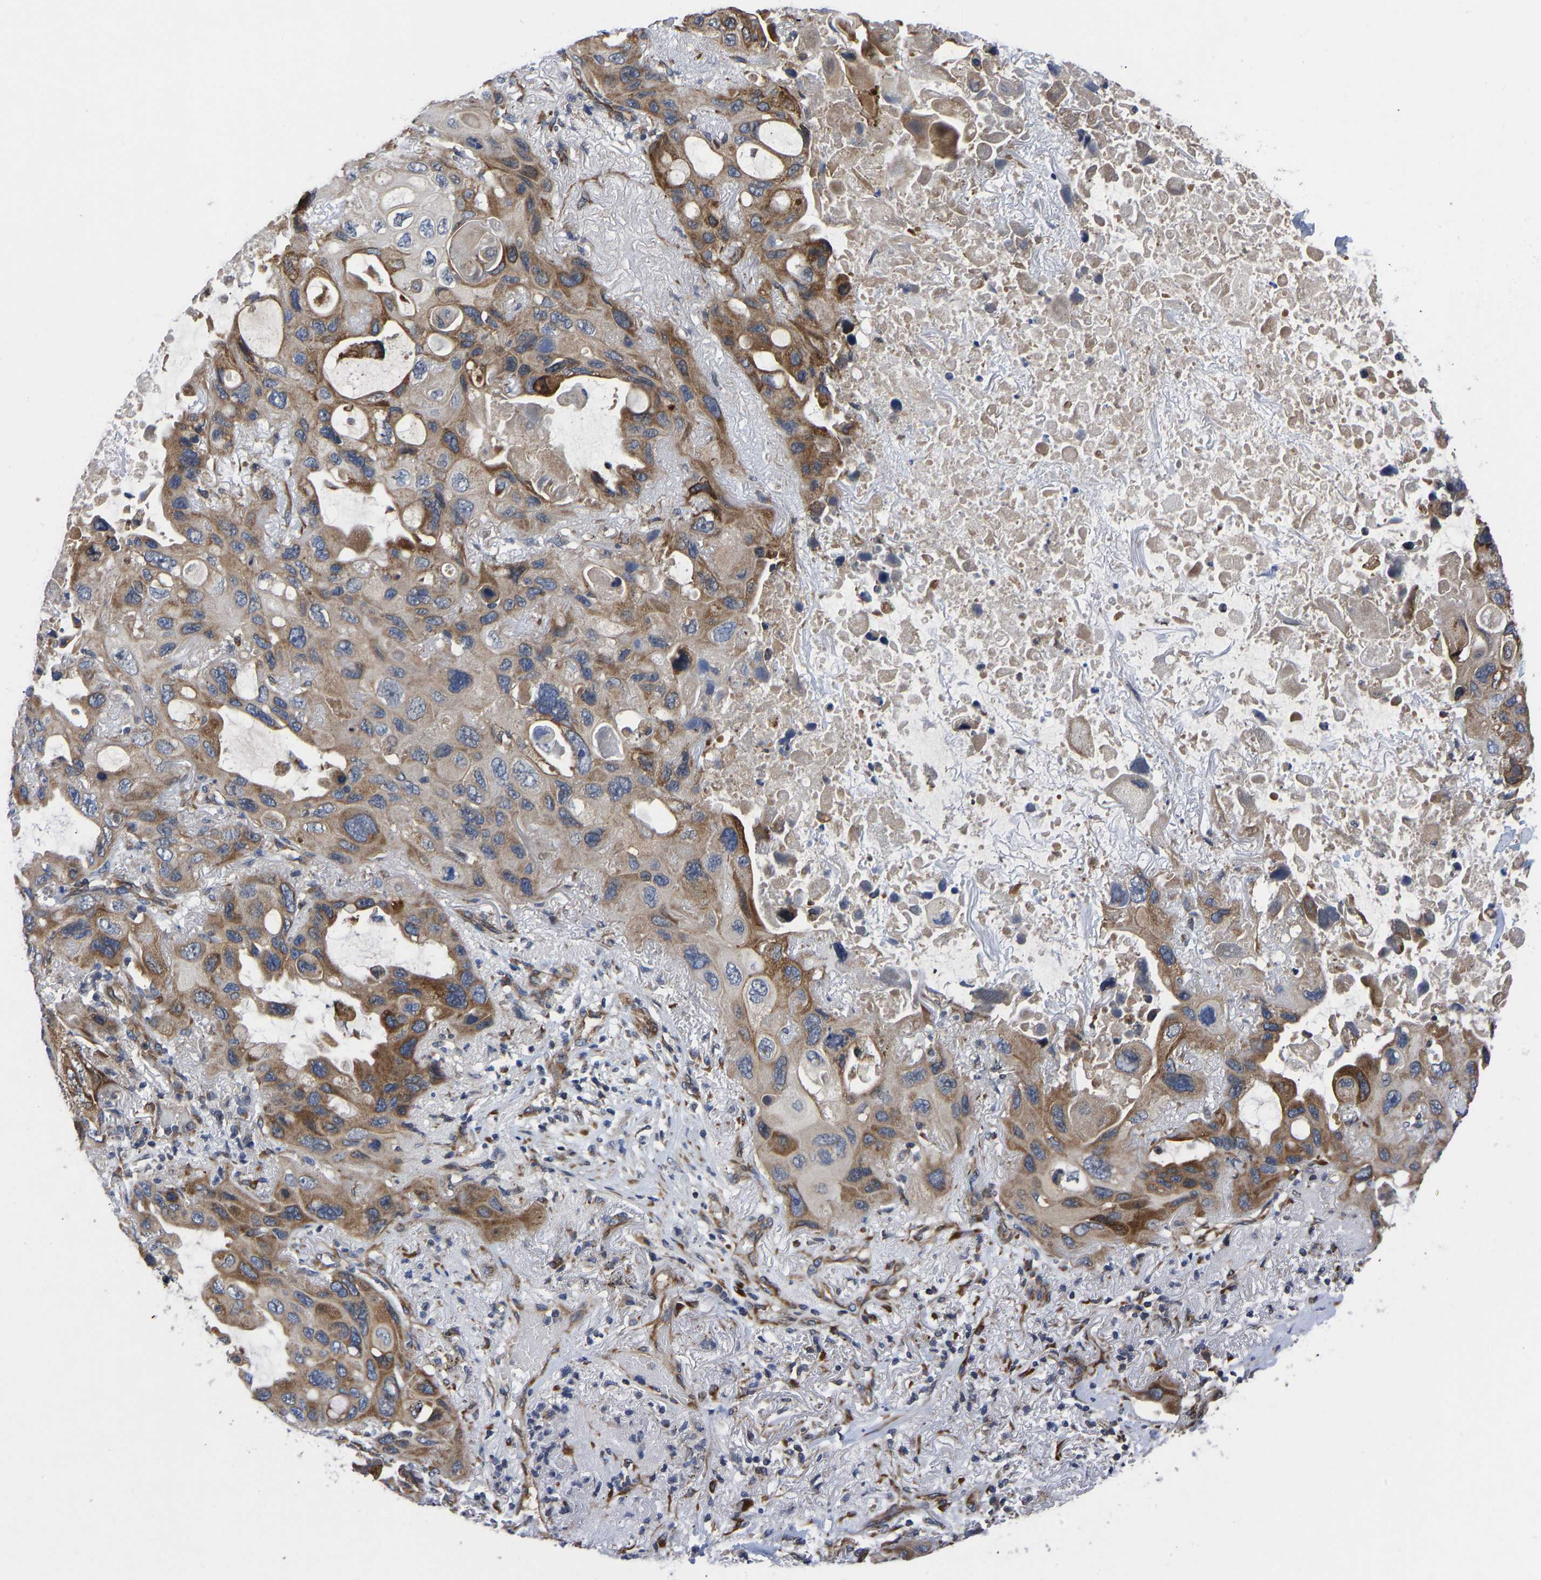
{"staining": {"intensity": "moderate", "quantity": "25%-75%", "location": "cytoplasmic/membranous"}, "tissue": "lung cancer", "cell_type": "Tumor cells", "image_type": "cancer", "snomed": [{"axis": "morphology", "description": "Squamous cell carcinoma, NOS"}, {"axis": "topography", "description": "Lung"}], "caption": "Immunohistochemistry staining of lung cancer (squamous cell carcinoma), which demonstrates medium levels of moderate cytoplasmic/membranous staining in approximately 25%-75% of tumor cells indicating moderate cytoplasmic/membranous protein staining. The staining was performed using DAB (3,3'-diaminobenzidine) (brown) for protein detection and nuclei were counterstained in hematoxylin (blue).", "gene": "FRRS1", "patient": {"sex": "female", "age": 73}}